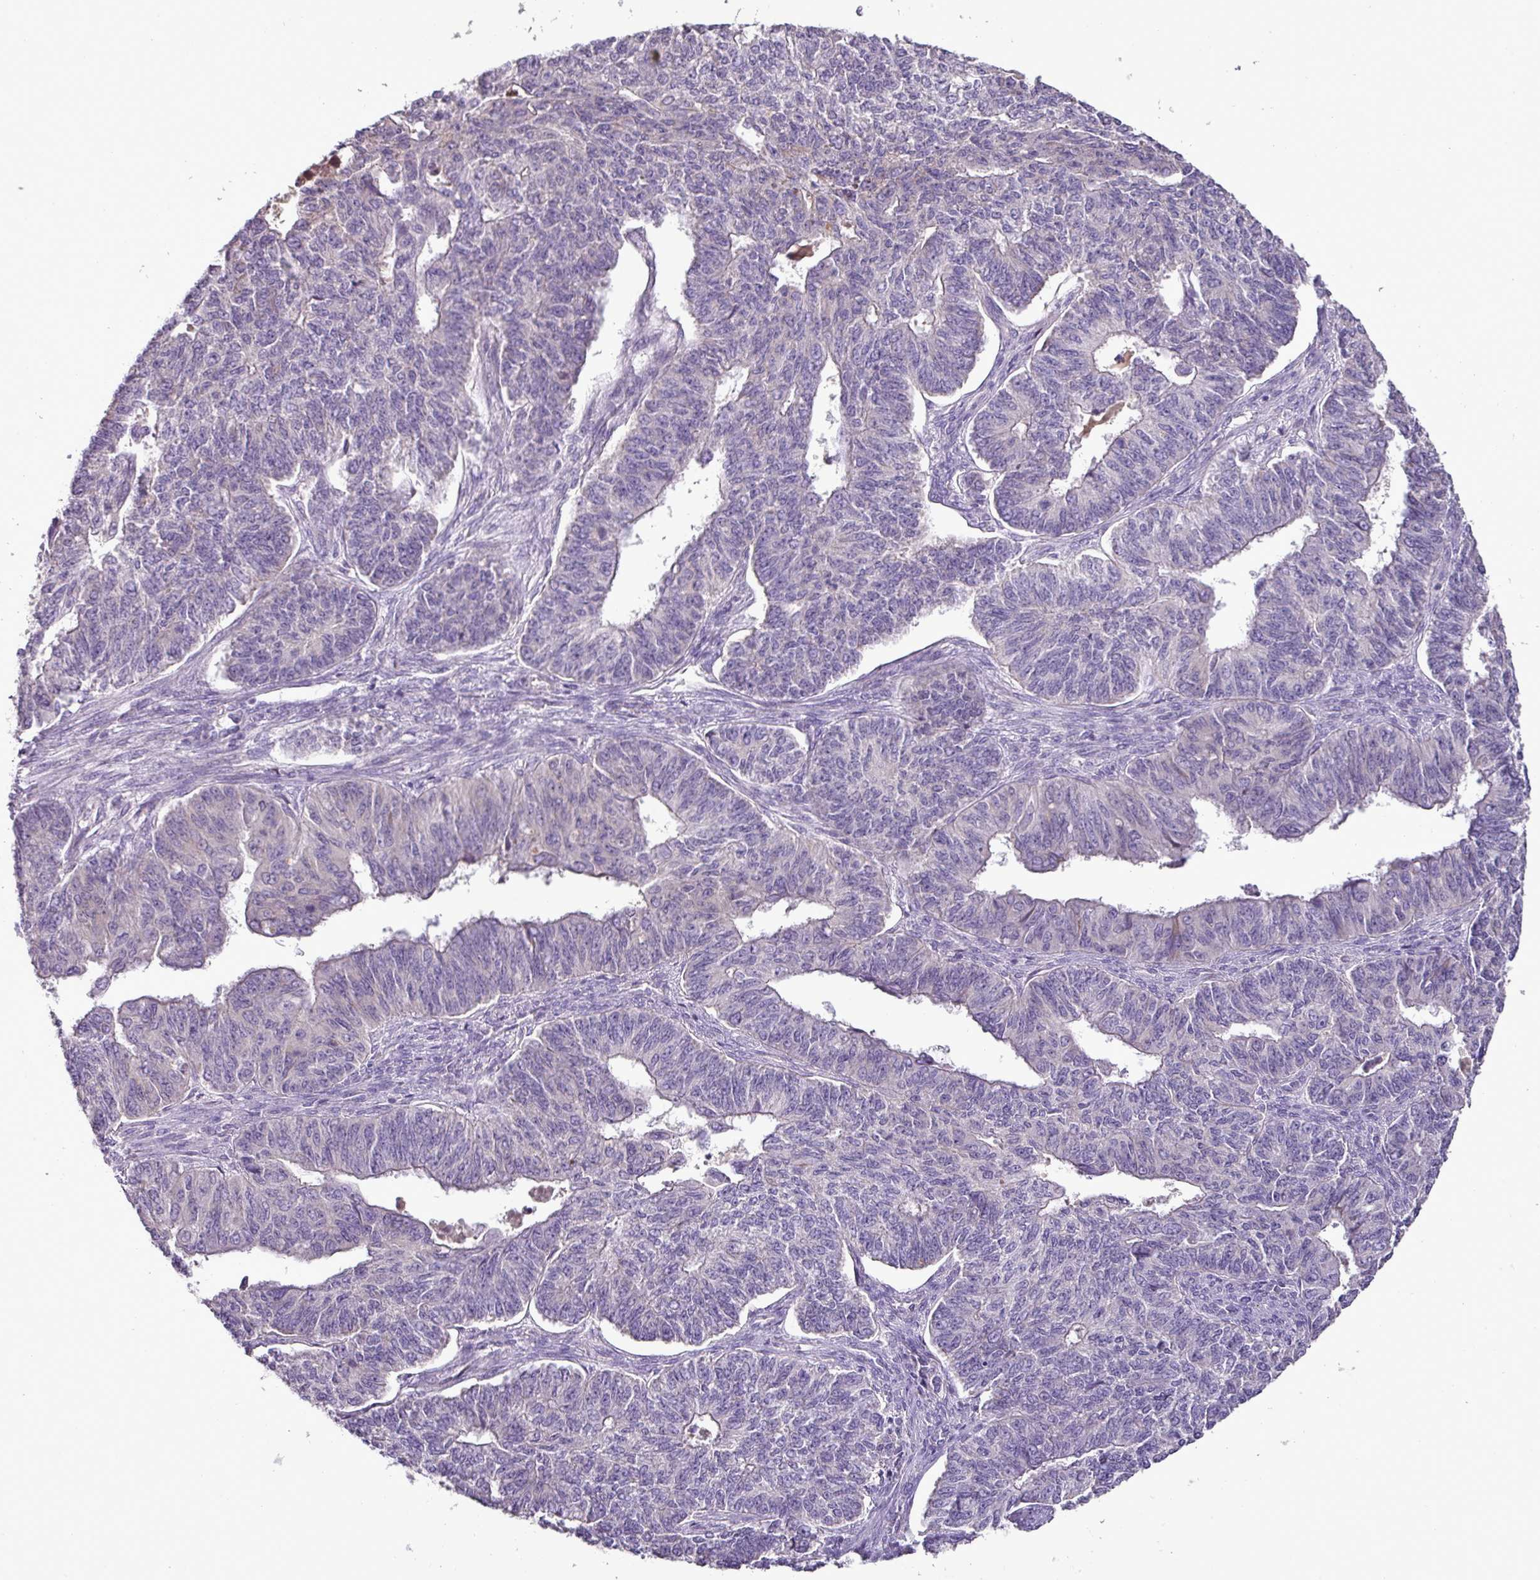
{"staining": {"intensity": "negative", "quantity": "none", "location": "none"}, "tissue": "endometrial cancer", "cell_type": "Tumor cells", "image_type": "cancer", "snomed": [{"axis": "morphology", "description": "Adenocarcinoma, NOS"}, {"axis": "topography", "description": "Endometrium"}], "caption": "A histopathology image of endometrial adenocarcinoma stained for a protein exhibits no brown staining in tumor cells.", "gene": "BRINP2", "patient": {"sex": "female", "age": 32}}